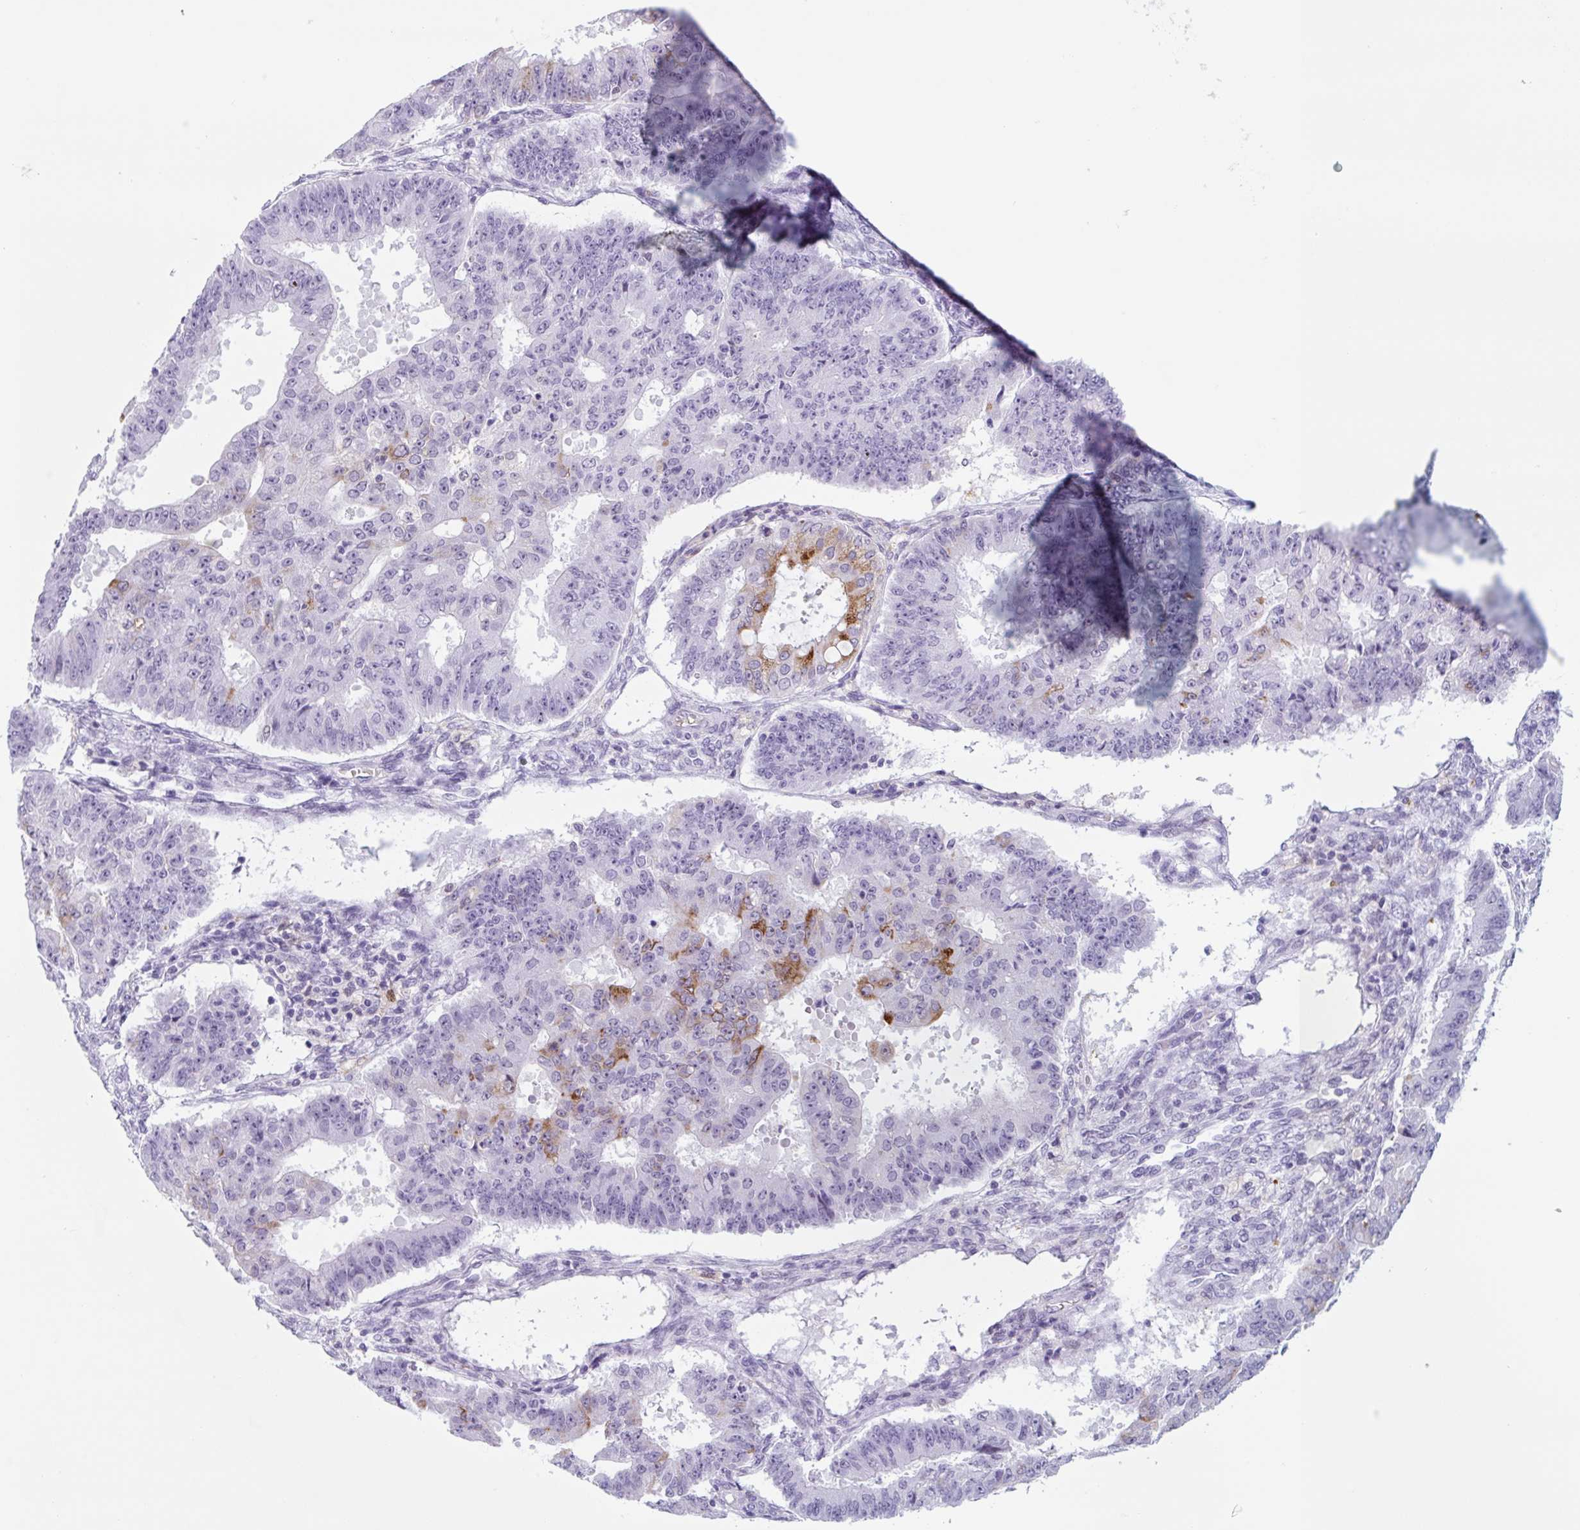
{"staining": {"intensity": "moderate", "quantity": "<25%", "location": "cytoplasmic/membranous"}, "tissue": "ovarian cancer", "cell_type": "Tumor cells", "image_type": "cancer", "snomed": [{"axis": "morphology", "description": "Carcinoma, endometroid"}, {"axis": "topography", "description": "Appendix"}, {"axis": "topography", "description": "Ovary"}], "caption": "A high-resolution micrograph shows IHC staining of ovarian cancer, which demonstrates moderate cytoplasmic/membranous expression in approximately <25% of tumor cells.", "gene": "TNFRSF8", "patient": {"sex": "female", "age": 42}}